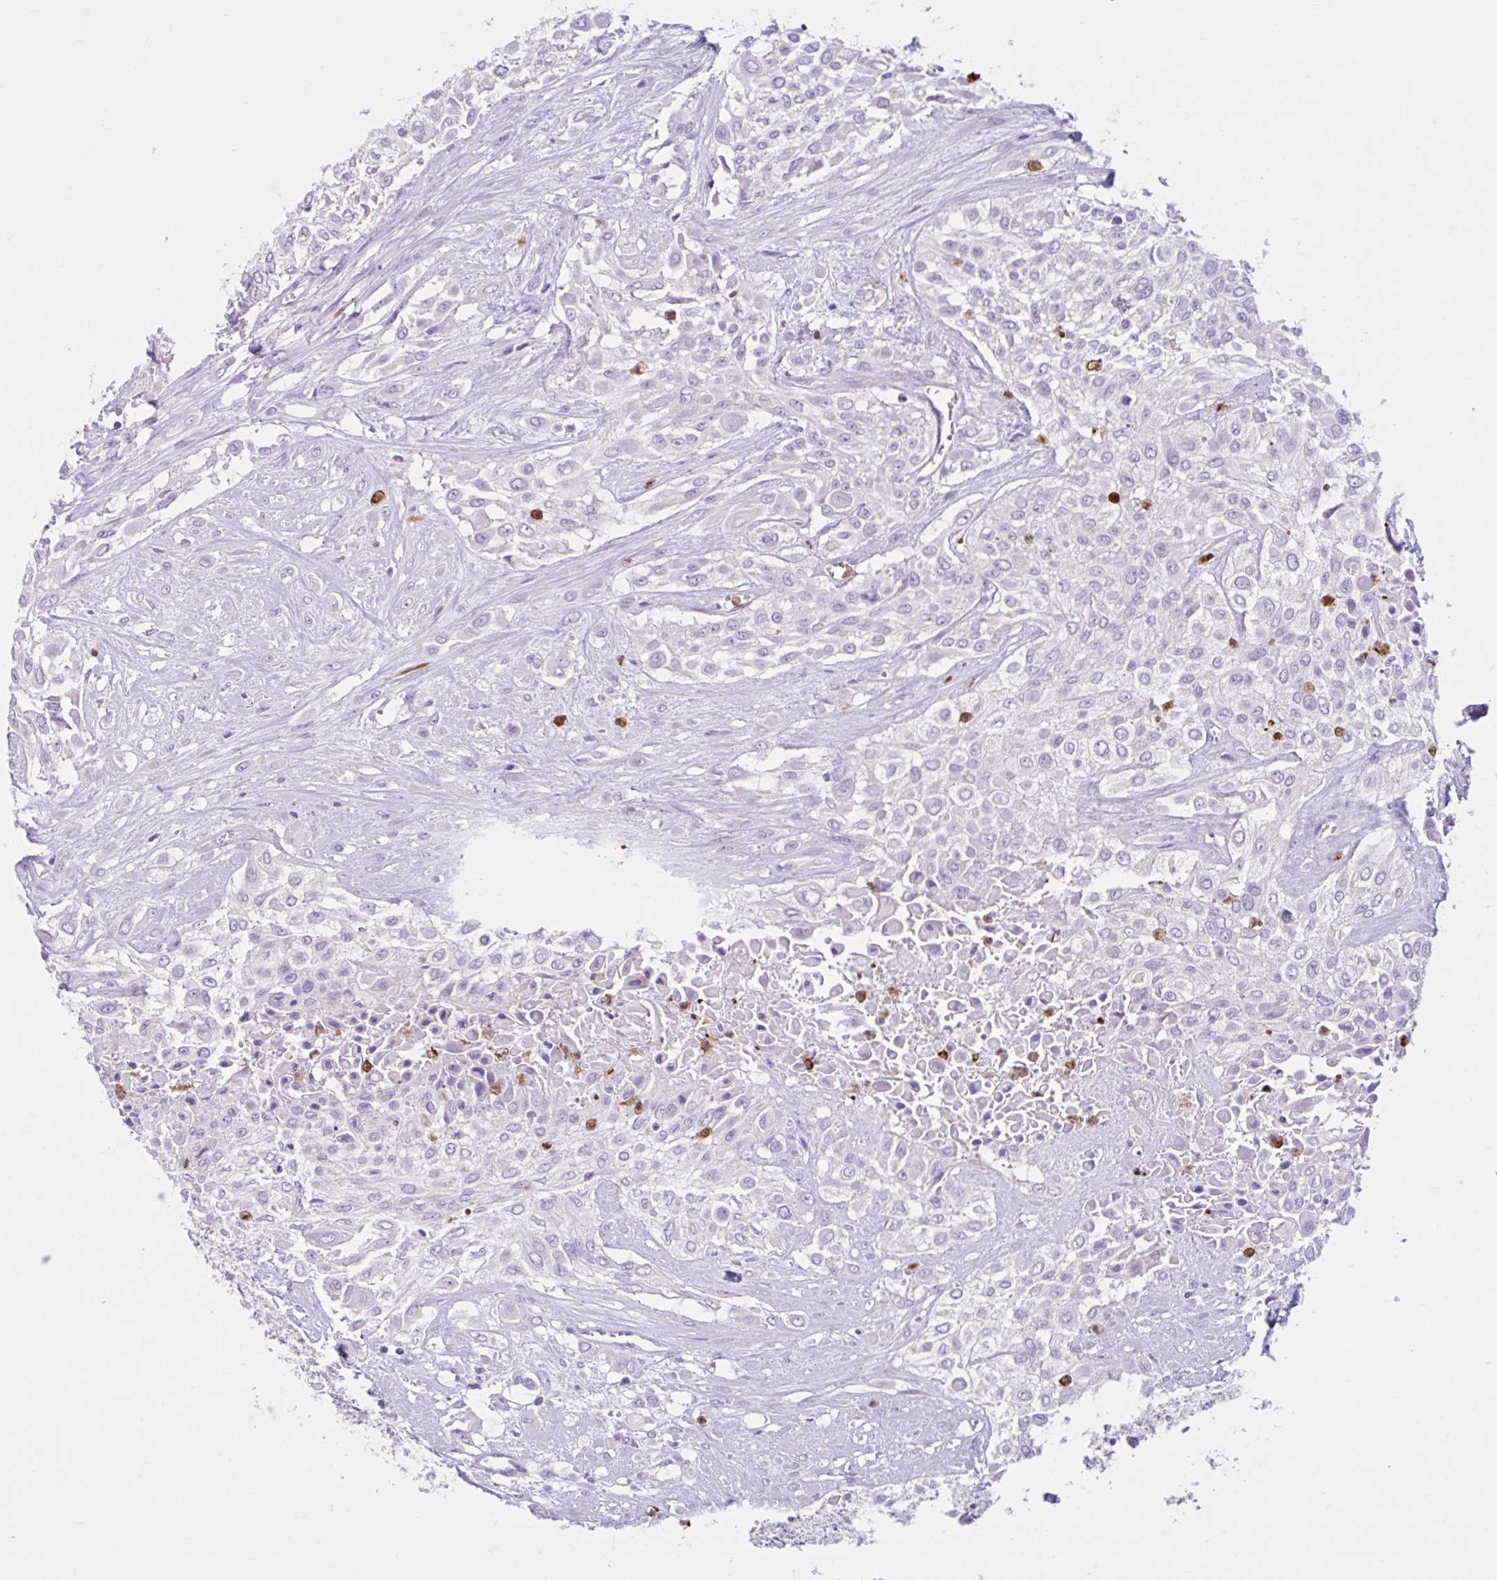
{"staining": {"intensity": "negative", "quantity": "none", "location": "none"}, "tissue": "urothelial cancer", "cell_type": "Tumor cells", "image_type": "cancer", "snomed": [{"axis": "morphology", "description": "Urothelial carcinoma, High grade"}, {"axis": "topography", "description": "Urinary bladder"}], "caption": "High-grade urothelial carcinoma was stained to show a protein in brown. There is no significant expression in tumor cells. (DAB (3,3'-diaminobenzidine) immunohistochemistry visualized using brightfield microscopy, high magnification).", "gene": "CEP120", "patient": {"sex": "male", "age": 57}}